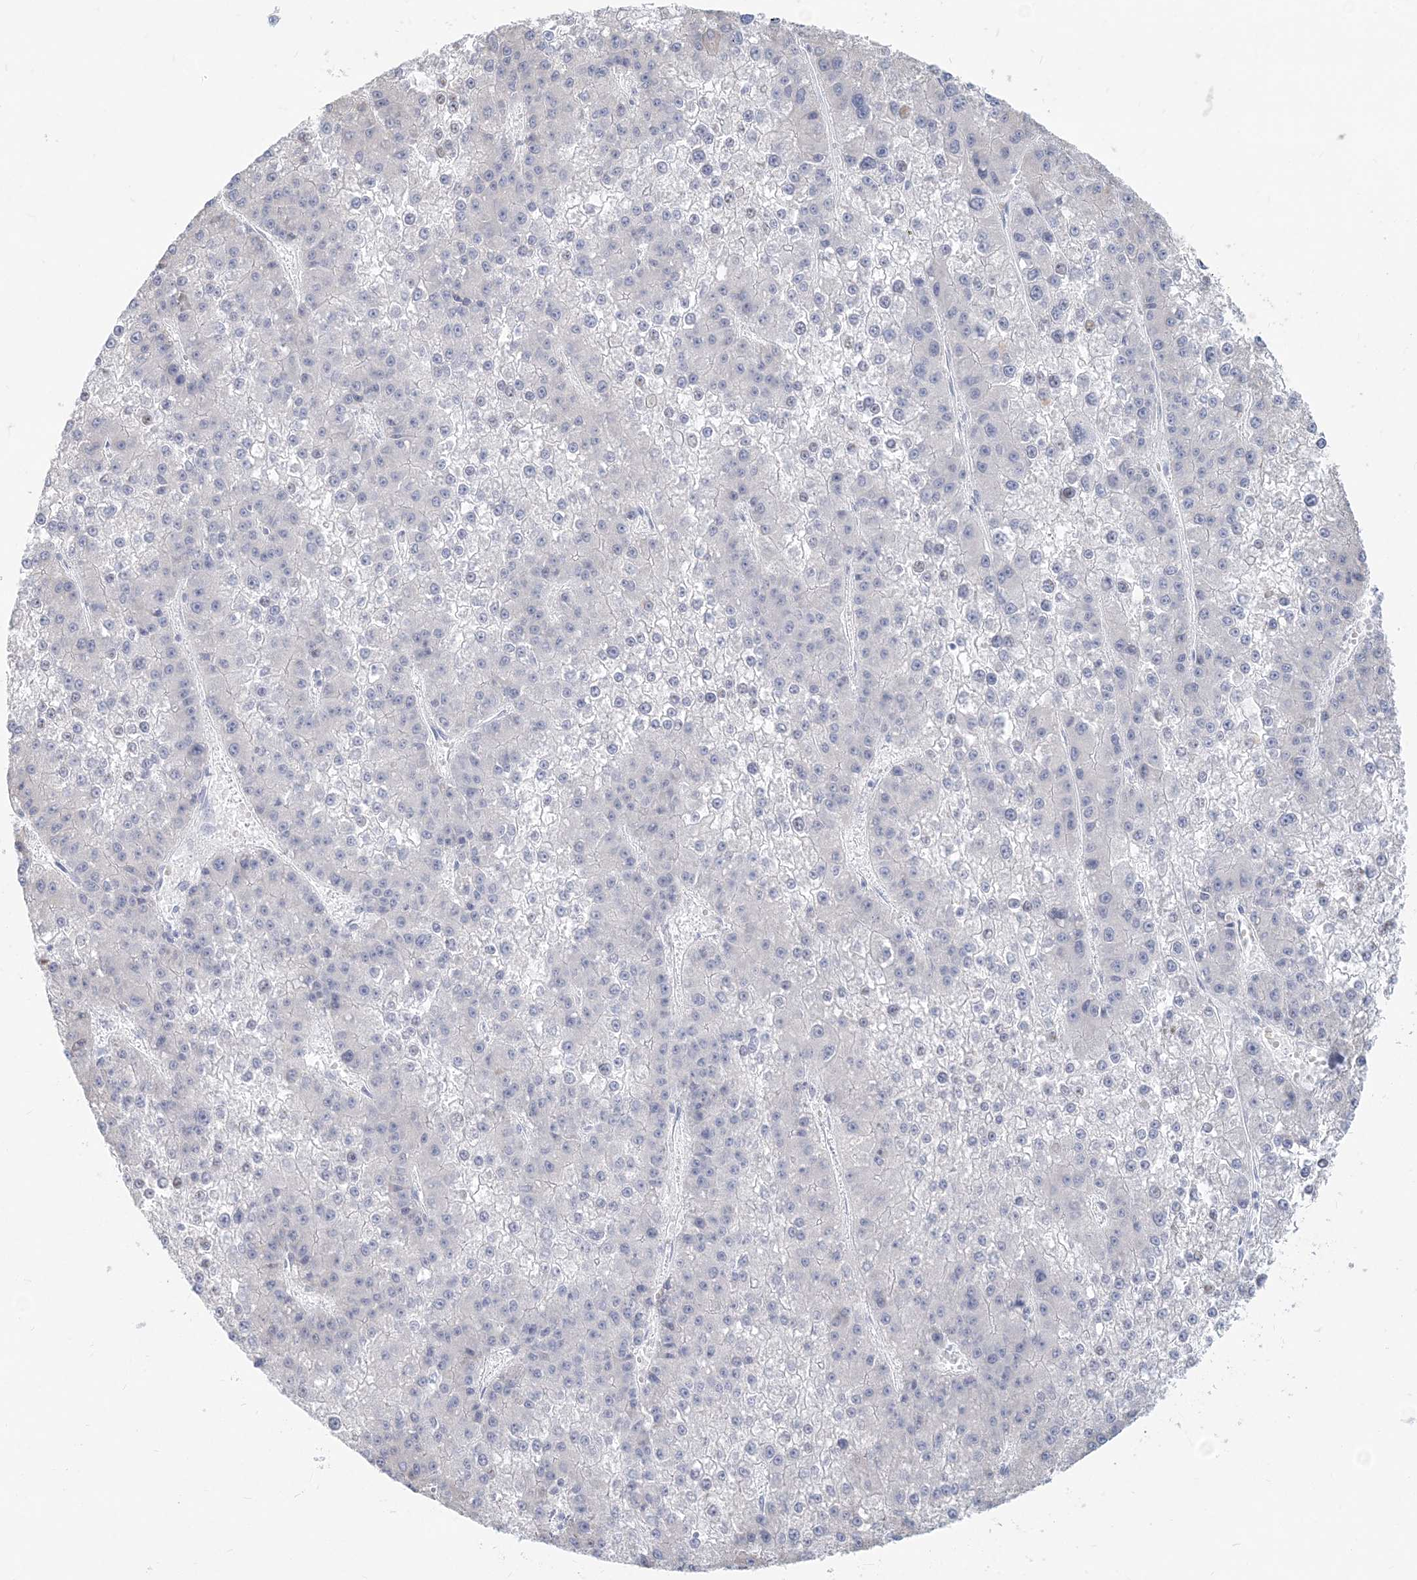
{"staining": {"intensity": "negative", "quantity": "none", "location": "none"}, "tissue": "liver cancer", "cell_type": "Tumor cells", "image_type": "cancer", "snomed": [{"axis": "morphology", "description": "Carcinoma, Hepatocellular, NOS"}, {"axis": "topography", "description": "Liver"}], "caption": "This is an IHC photomicrograph of hepatocellular carcinoma (liver). There is no expression in tumor cells.", "gene": "CSN1S1", "patient": {"sex": "female", "age": 73}}